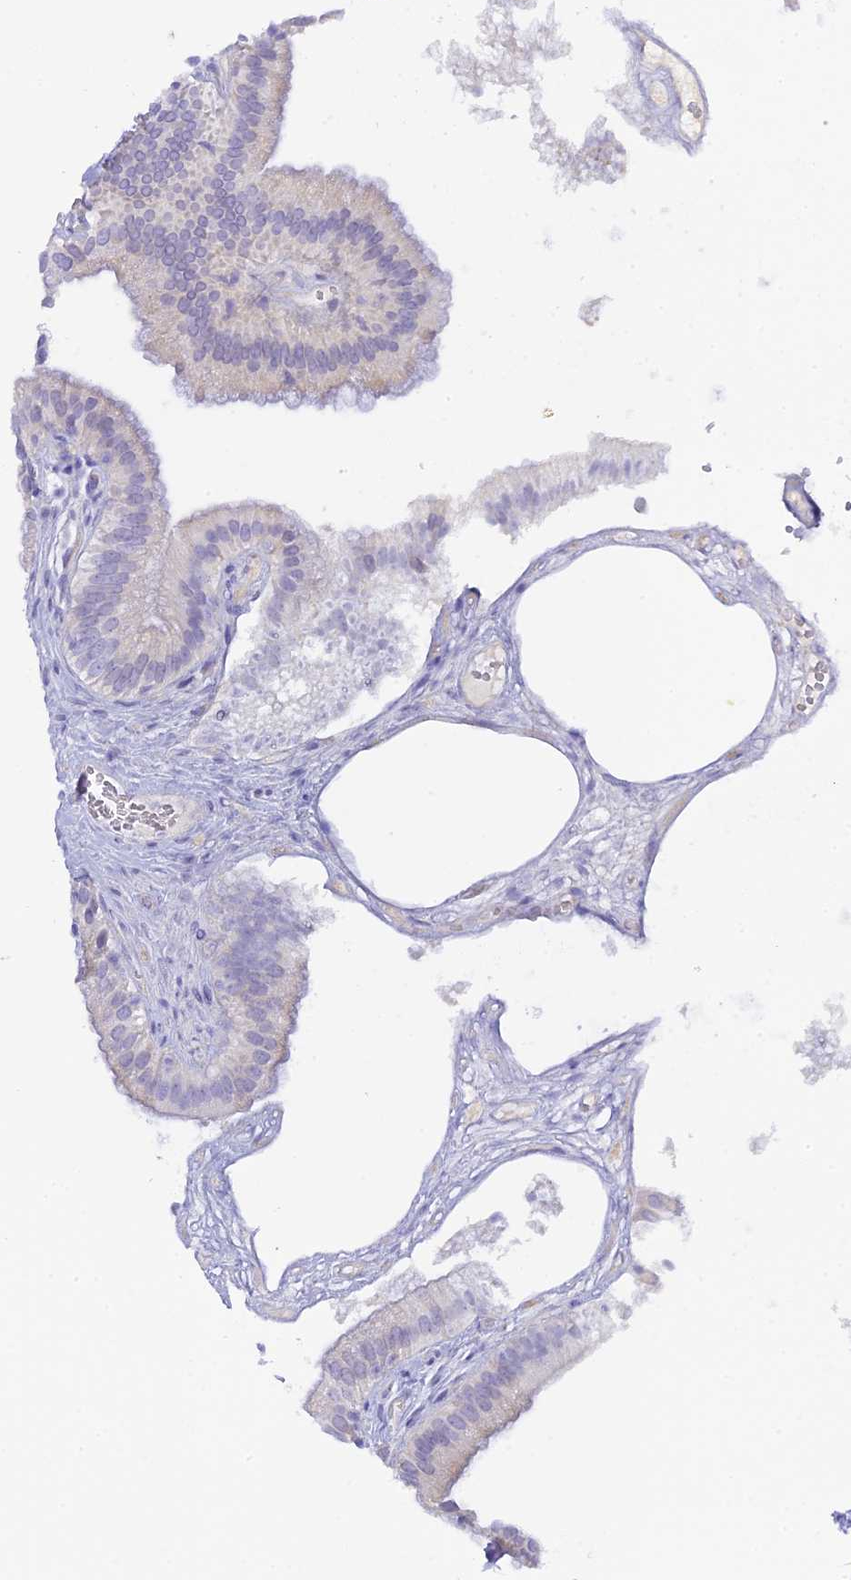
{"staining": {"intensity": "negative", "quantity": "none", "location": "none"}, "tissue": "gallbladder", "cell_type": "Glandular cells", "image_type": "normal", "snomed": [{"axis": "morphology", "description": "Normal tissue, NOS"}, {"axis": "topography", "description": "Gallbladder"}], "caption": "IHC image of normal human gallbladder stained for a protein (brown), which exhibits no staining in glandular cells. The staining is performed using DAB (3,3'-diaminobenzidine) brown chromogen with nuclei counter-stained in using hematoxylin.", "gene": "C12orf29", "patient": {"sex": "female", "age": 54}}